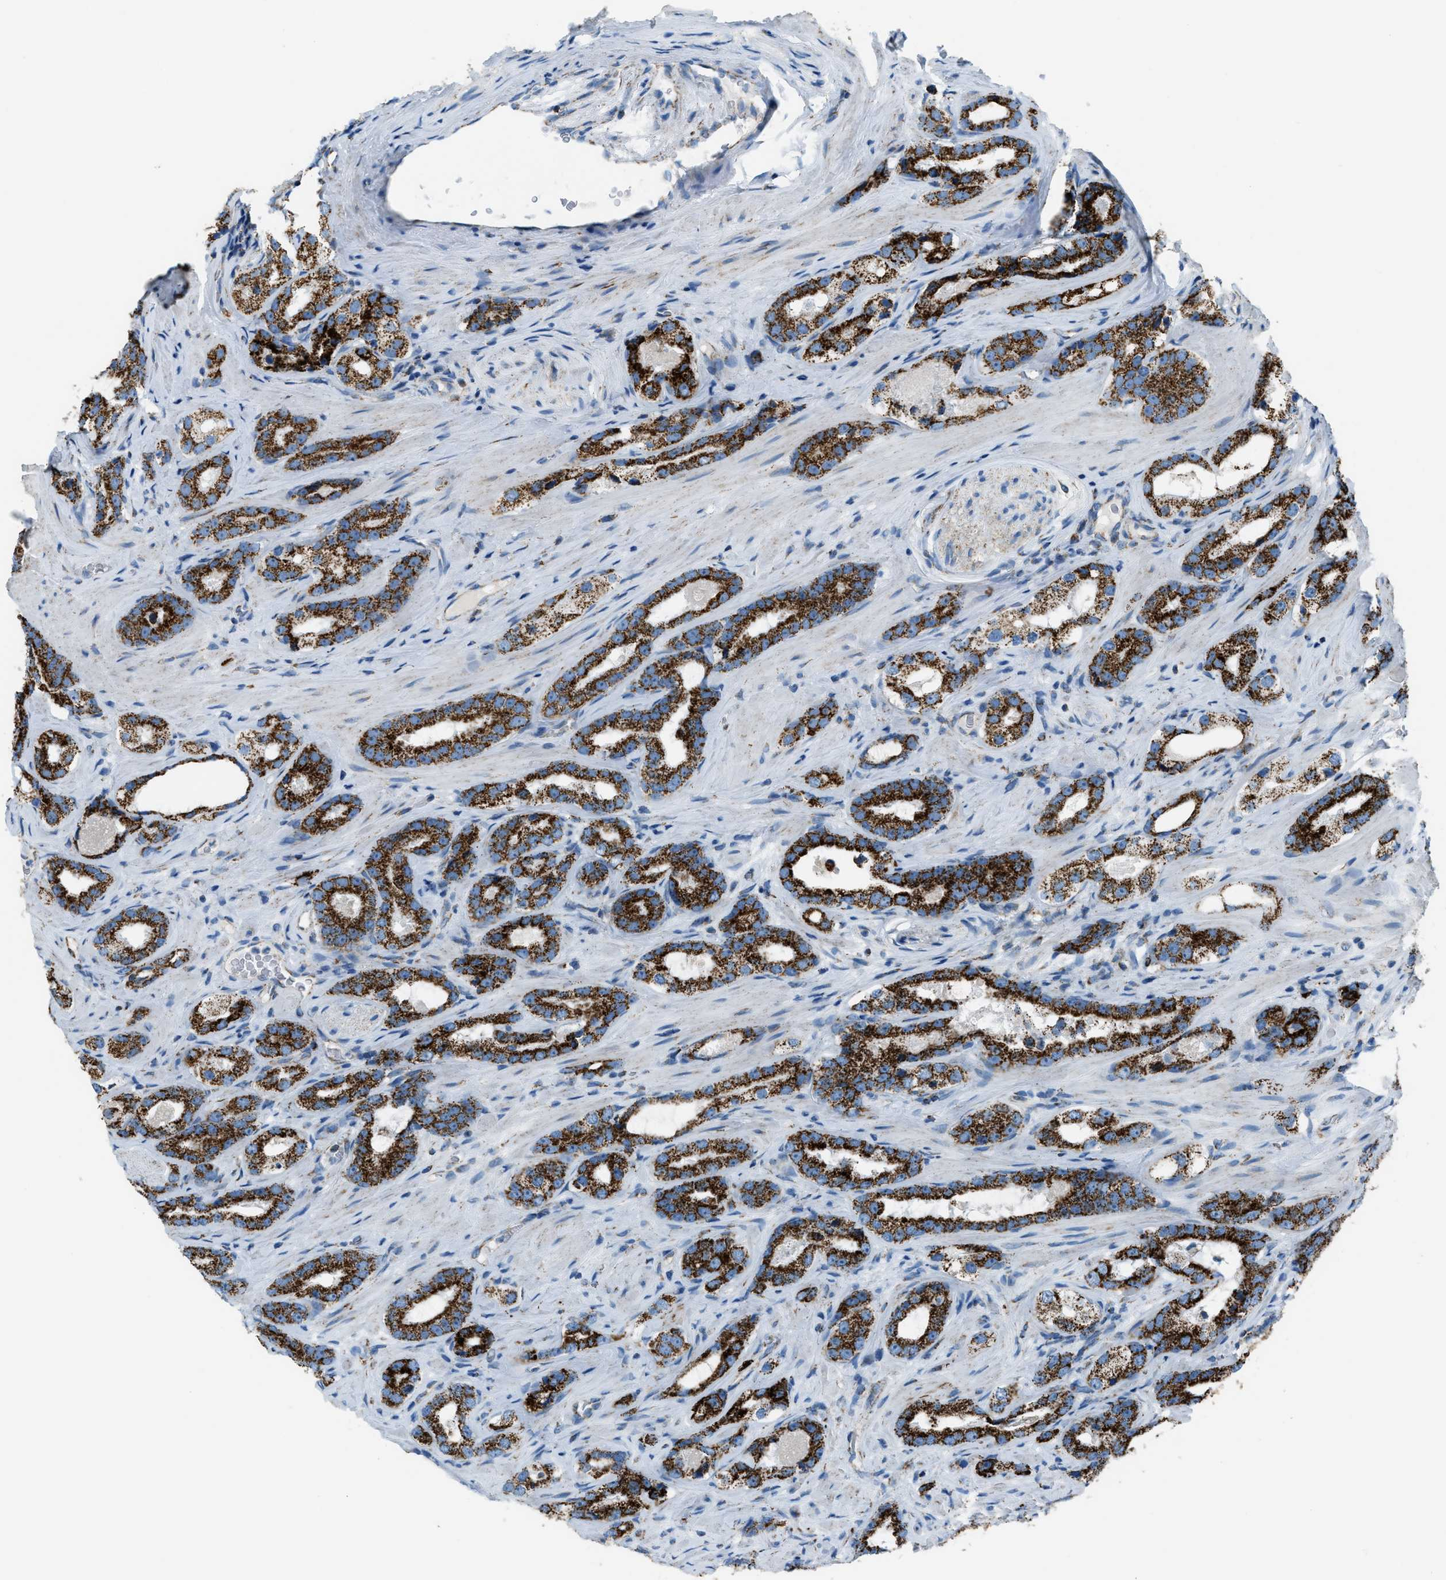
{"staining": {"intensity": "strong", "quantity": ">75%", "location": "cytoplasmic/membranous"}, "tissue": "prostate cancer", "cell_type": "Tumor cells", "image_type": "cancer", "snomed": [{"axis": "morphology", "description": "Adenocarcinoma, High grade"}, {"axis": "topography", "description": "Prostate"}], "caption": "The histopathology image reveals a brown stain indicating the presence of a protein in the cytoplasmic/membranous of tumor cells in prostate cancer (adenocarcinoma (high-grade)).", "gene": "MDH2", "patient": {"sex": "male", "age": 63}}